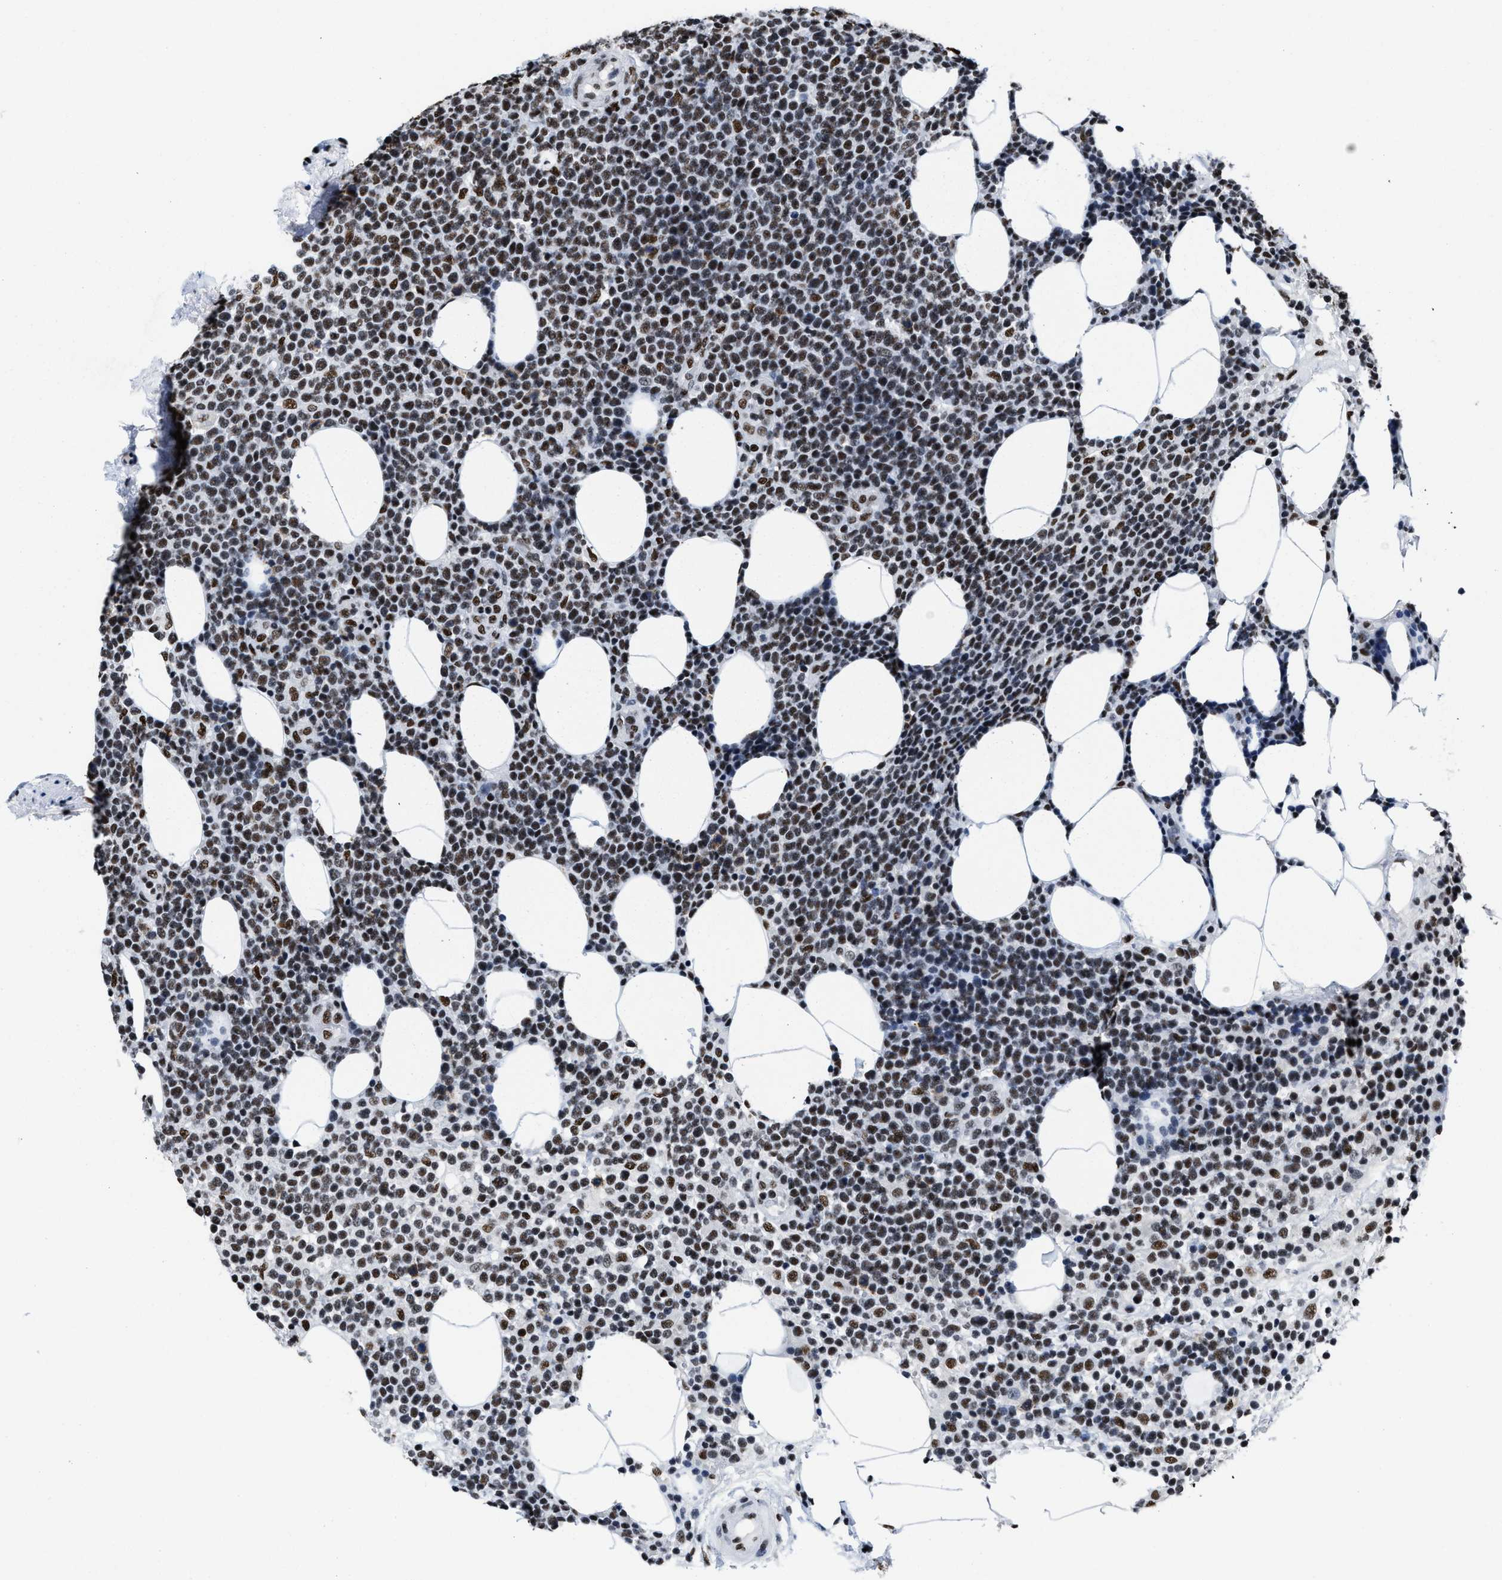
{"staining": {"intensity": "moderate", "quantity": "25%-75%", "location": "nuclear"}, "tissue": "lymphoma", "cell_type": "Tumor cells", "image_type": "cancer", "snomed": [{"axis": "morphology", "description": "Malignant lymphoma, non-Hodgkin's type, High grade"}, {"axis": "topography", "description": "Lymph node"}], "caption": "Immunohistochemistry (DAB (3,3'-diaminobenzidine)) staining of human lymphoma shows moderate nuclear protein expression in about 25%-75% of tumor cells. The staining was performed using DAB to visualize the protein expression in brown, while the nuclei were stained in blue with hematoxylin (Magnification: 20x).", "gene": "SMARCC2", "patient": {"sex": "male", "age": 61}}